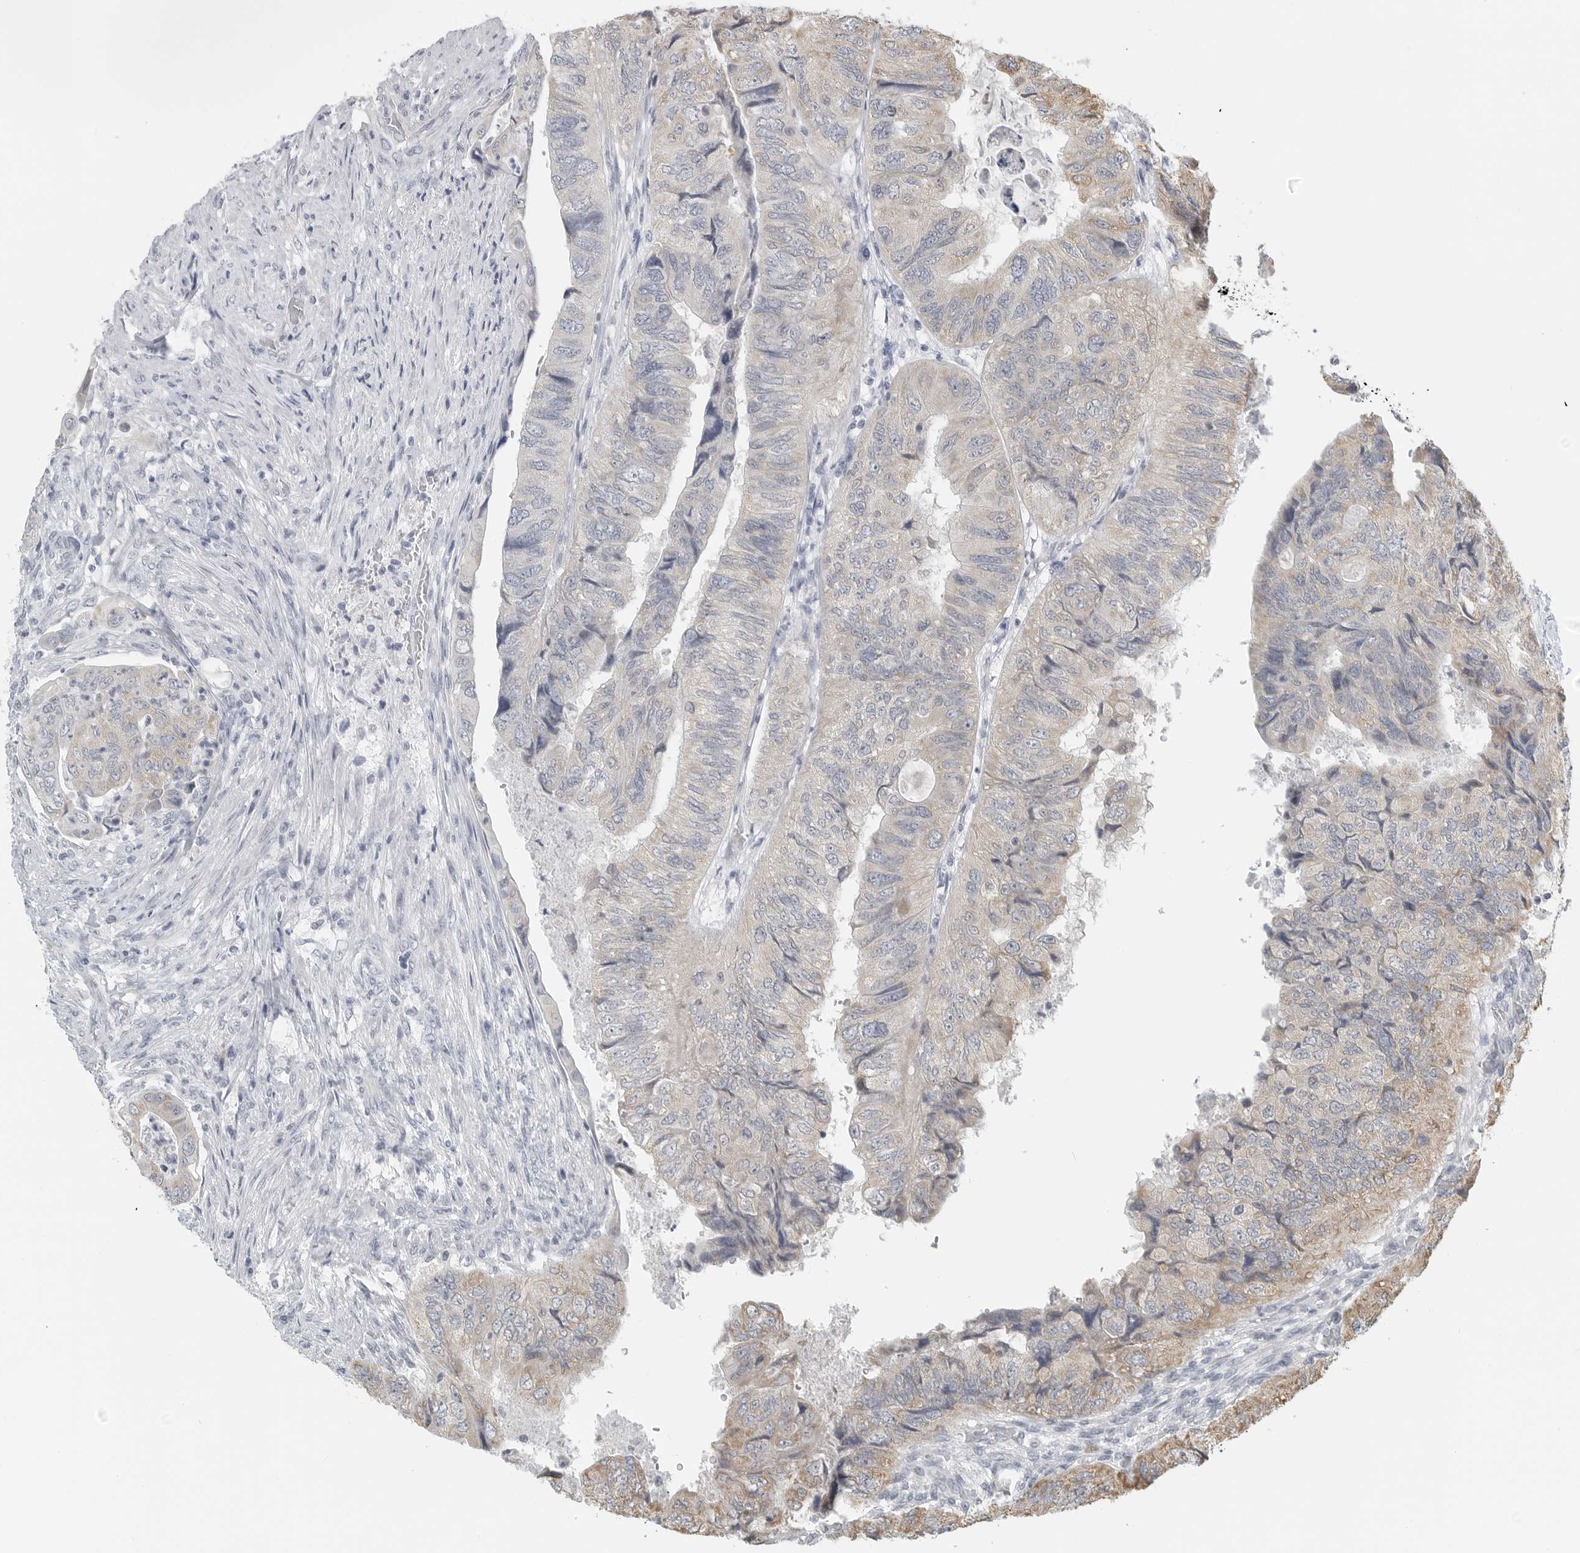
{"staining": {"intensity": "moderate", "quantity": "<25%", "location": "cytoplasmic/membranous"}, "tissue": "colorectal cancer", "cell_type": "Tumor cells", "image_type": "cancer", "snomed": [{"axis": "morphology", "description": "Adenocarcinoma, NOS"}, {"axis": "topography", "description": "Rectum"}], "caption": "Moderate cytoplasmic/membranous positivity for a protein is present in approximately <25% of tumor cells of colorectal adenocarcinoma using immunohistochemistry (IHC).", "gene": "IL12RB2", "patient": {"sex": "male", "age": 63}}